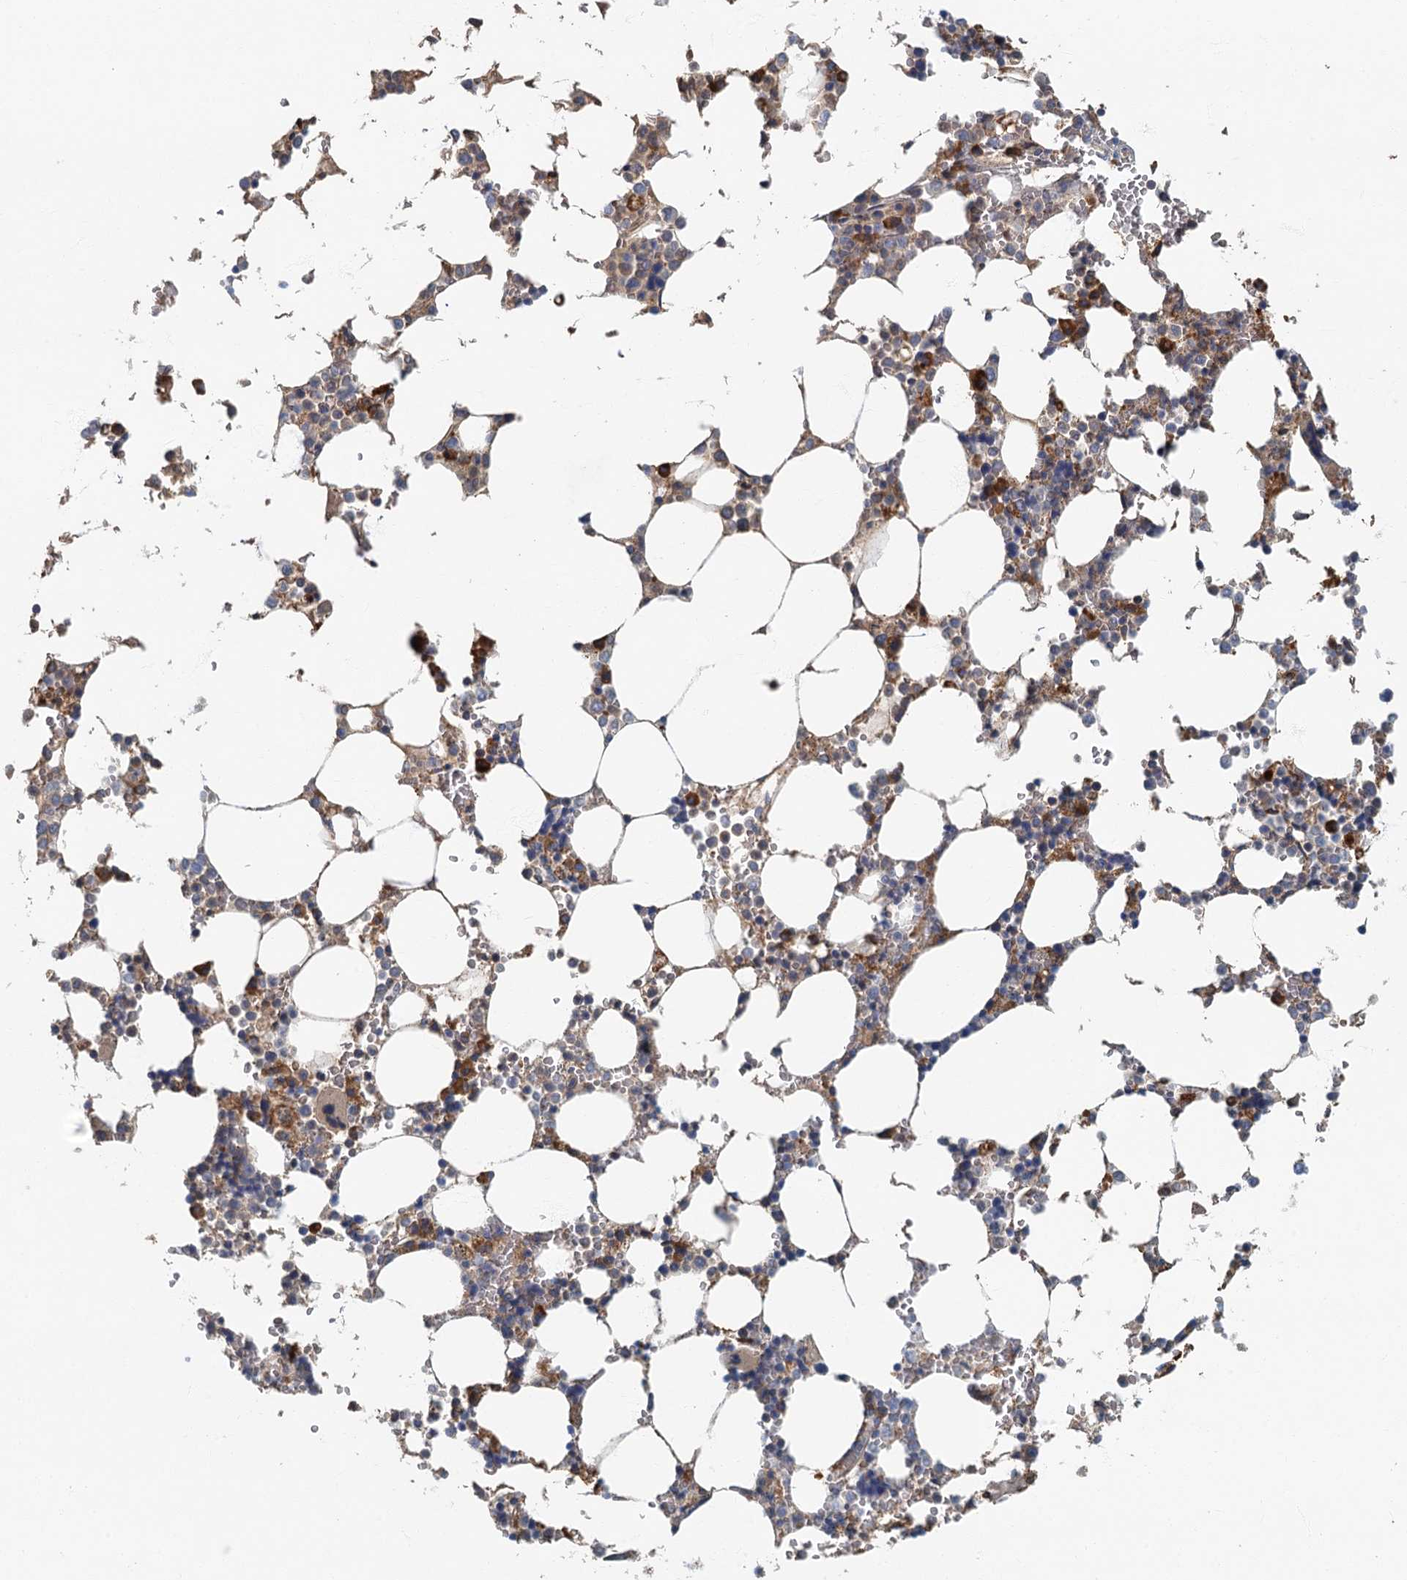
{"staining": {"intensity": "moderate", "quantity": "25%-75%", "location": "cytoplasmic/membranous"}, "tissue": "bone marrow", "cell_type": "Hematopoietic cells", "image_type": "normal", "snomed": [{"axis": "morphology", "description": "Normal tissue, NOS"}, {"axis": "topography", "description": "Bone marrow"}], "caption": "Protein expression analysis of benign bone marrow reveals moderate cytoplasmic/membranous expression in about 25%-75% of hematopoietic cells.", "gene": "SPDYC", "patient": {"sex": "male", "age": 64}}